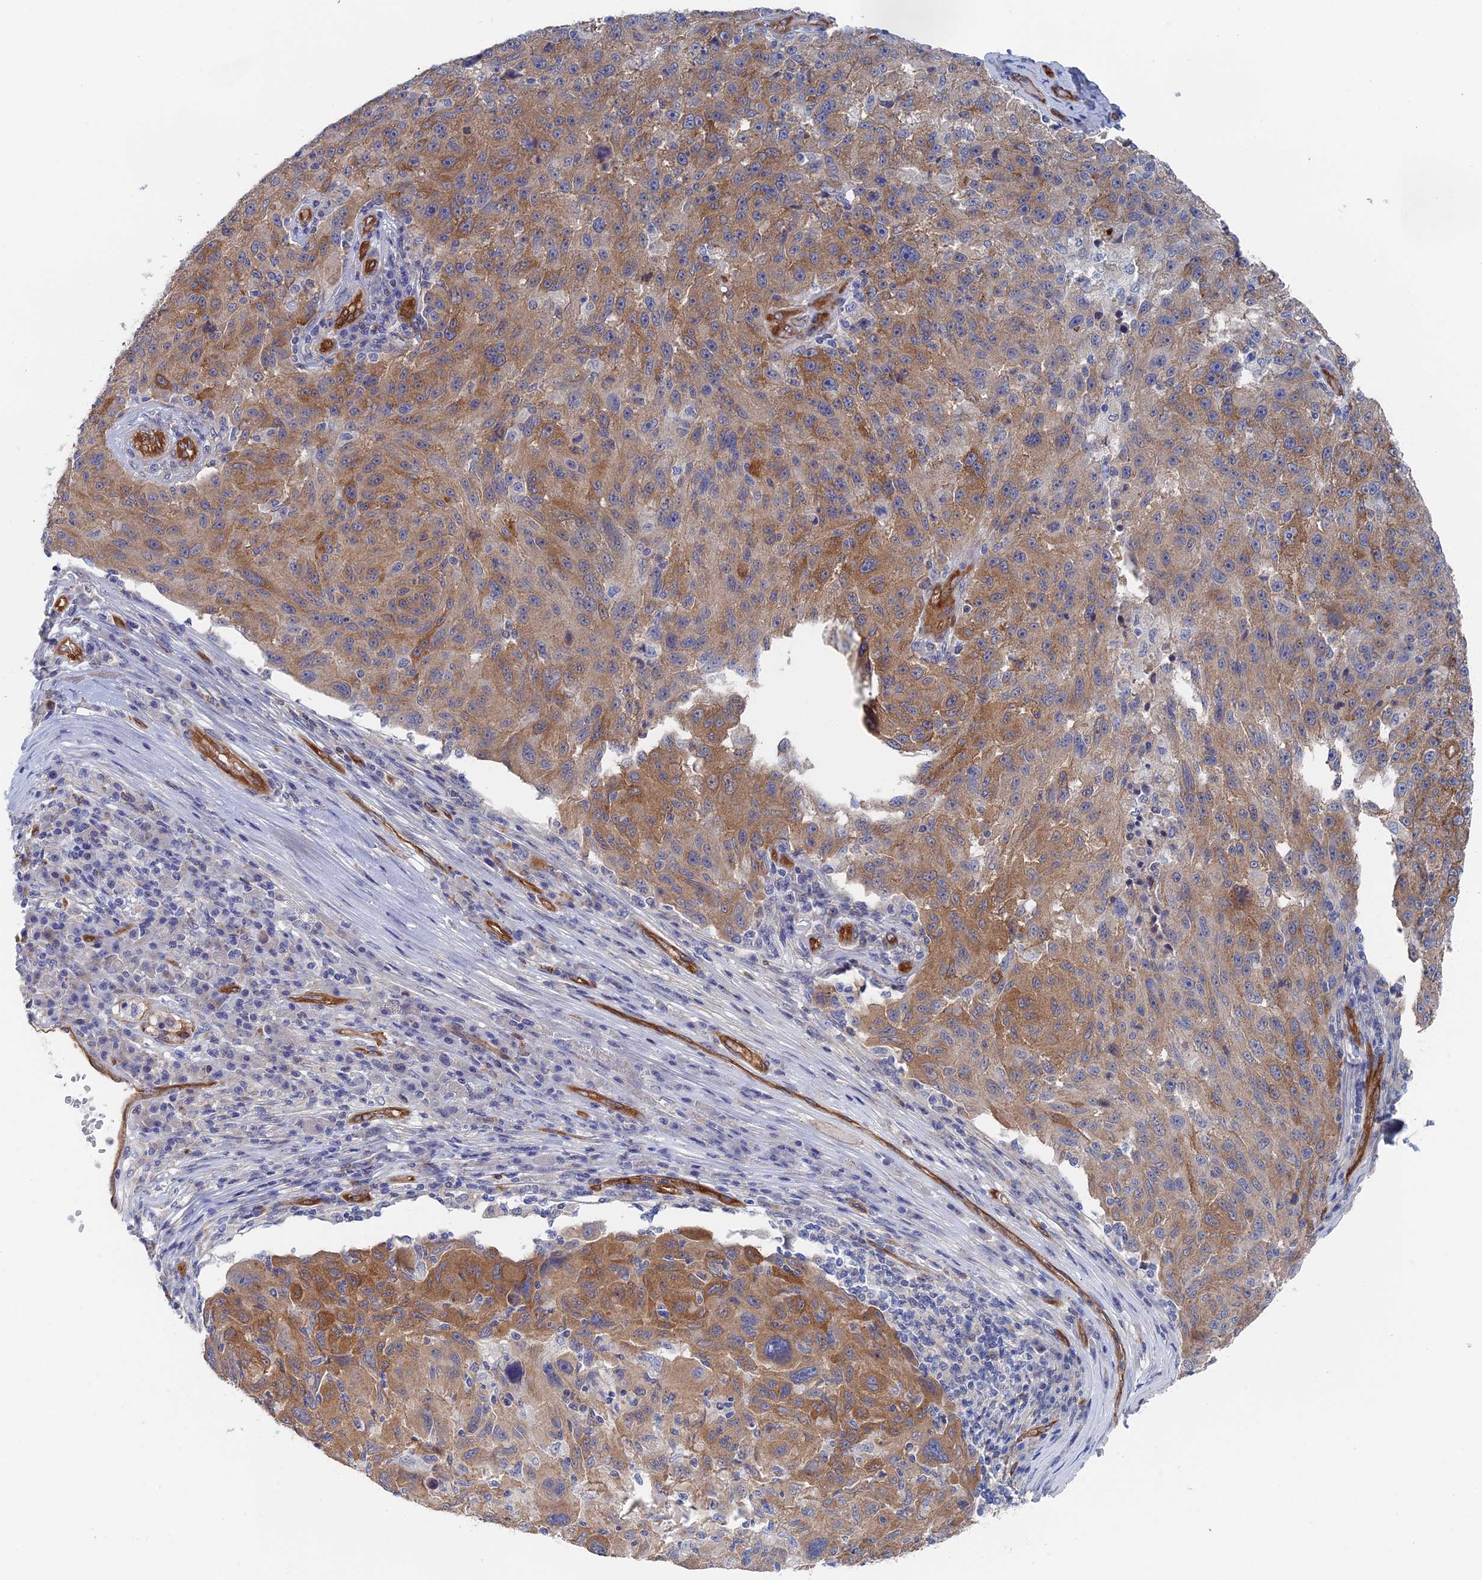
{"staining": {"intensity": "moderate", "quantity": ">75%", "location": "cytoplasmic/membranous"}, "tissue": "melanoma", "cell_type": "Tumor cells", "image_type": "cancer", "snomed": [{"axis": "morphology", "description": "Malignant melanoma, NOS"}, {"axis": "topography", "description": "Skin"}], "caption": "Immunohistochemical staining of human melanoma exhibits moderate cytoplasmic/membranous protein expression in about >75% of tumor cells.", "gene": "ARAP3", "patient": {"sex": "male", "age": 53}}